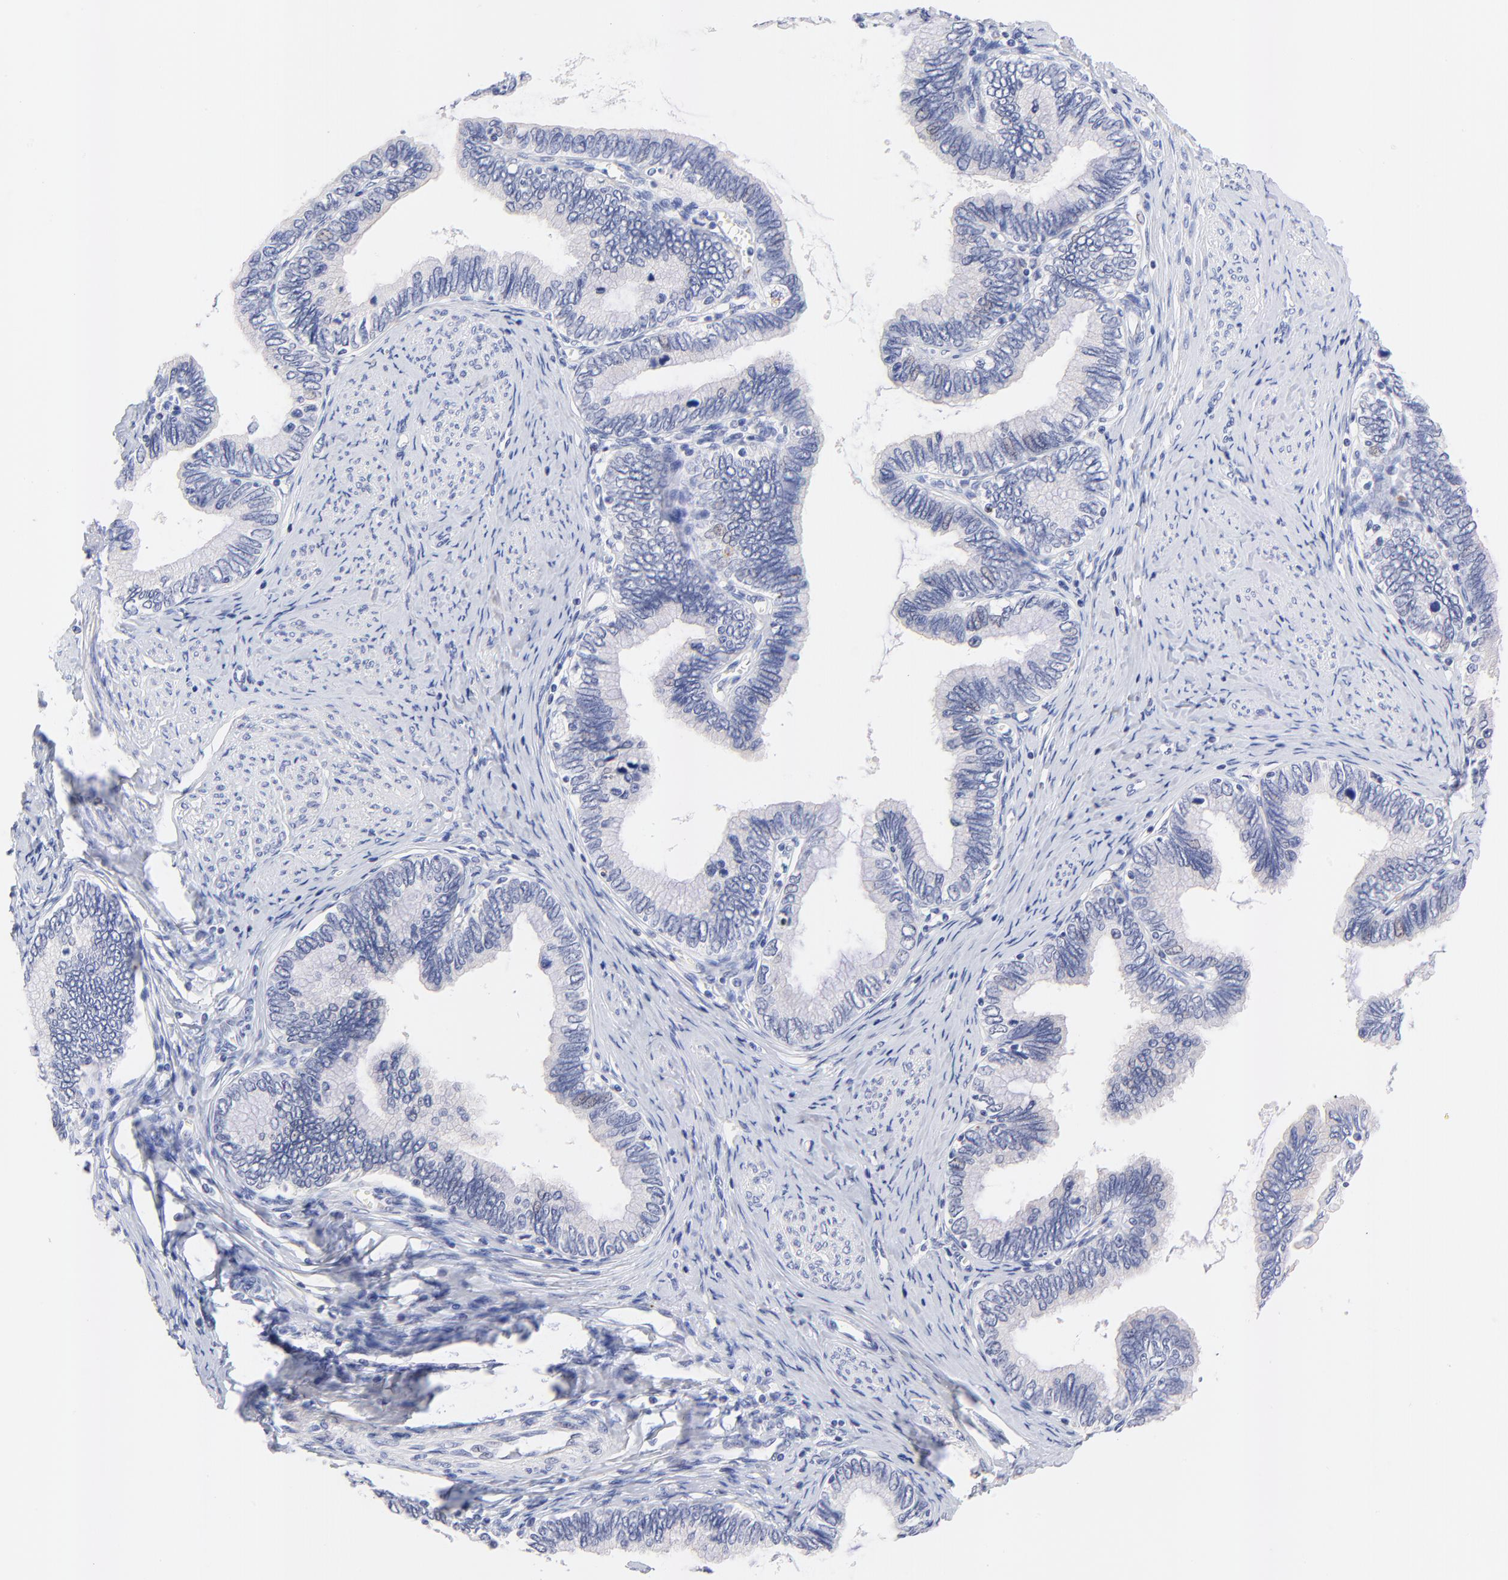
{"staining": {"intensity": "negative", "quantity": "none", "location": "none"}, "tissue": "cervical cancer", "cell_type": "Tumor cells", "image_type": "cancer", "snomed": [{"axis": "morphology", "description": "Adenocarcinoma, NOS"}, {"axis": "topography", "description": "Cervix"}], "caption": "Immunohistochemistry (IHC) histopathology image of neoplastic tissue: cervical cancer (adenocarcinoma) stained with DAB (3,3'-diaminobenzidine) reveals no significant protein staining in tumor cells. (DAB (3,3'-diaminobenzidine) immunohistochemistry visualized using brightfield microscopy, high magnification).", "gene": "FAM117B", "patient": {"sex": "female", "age": 49}}